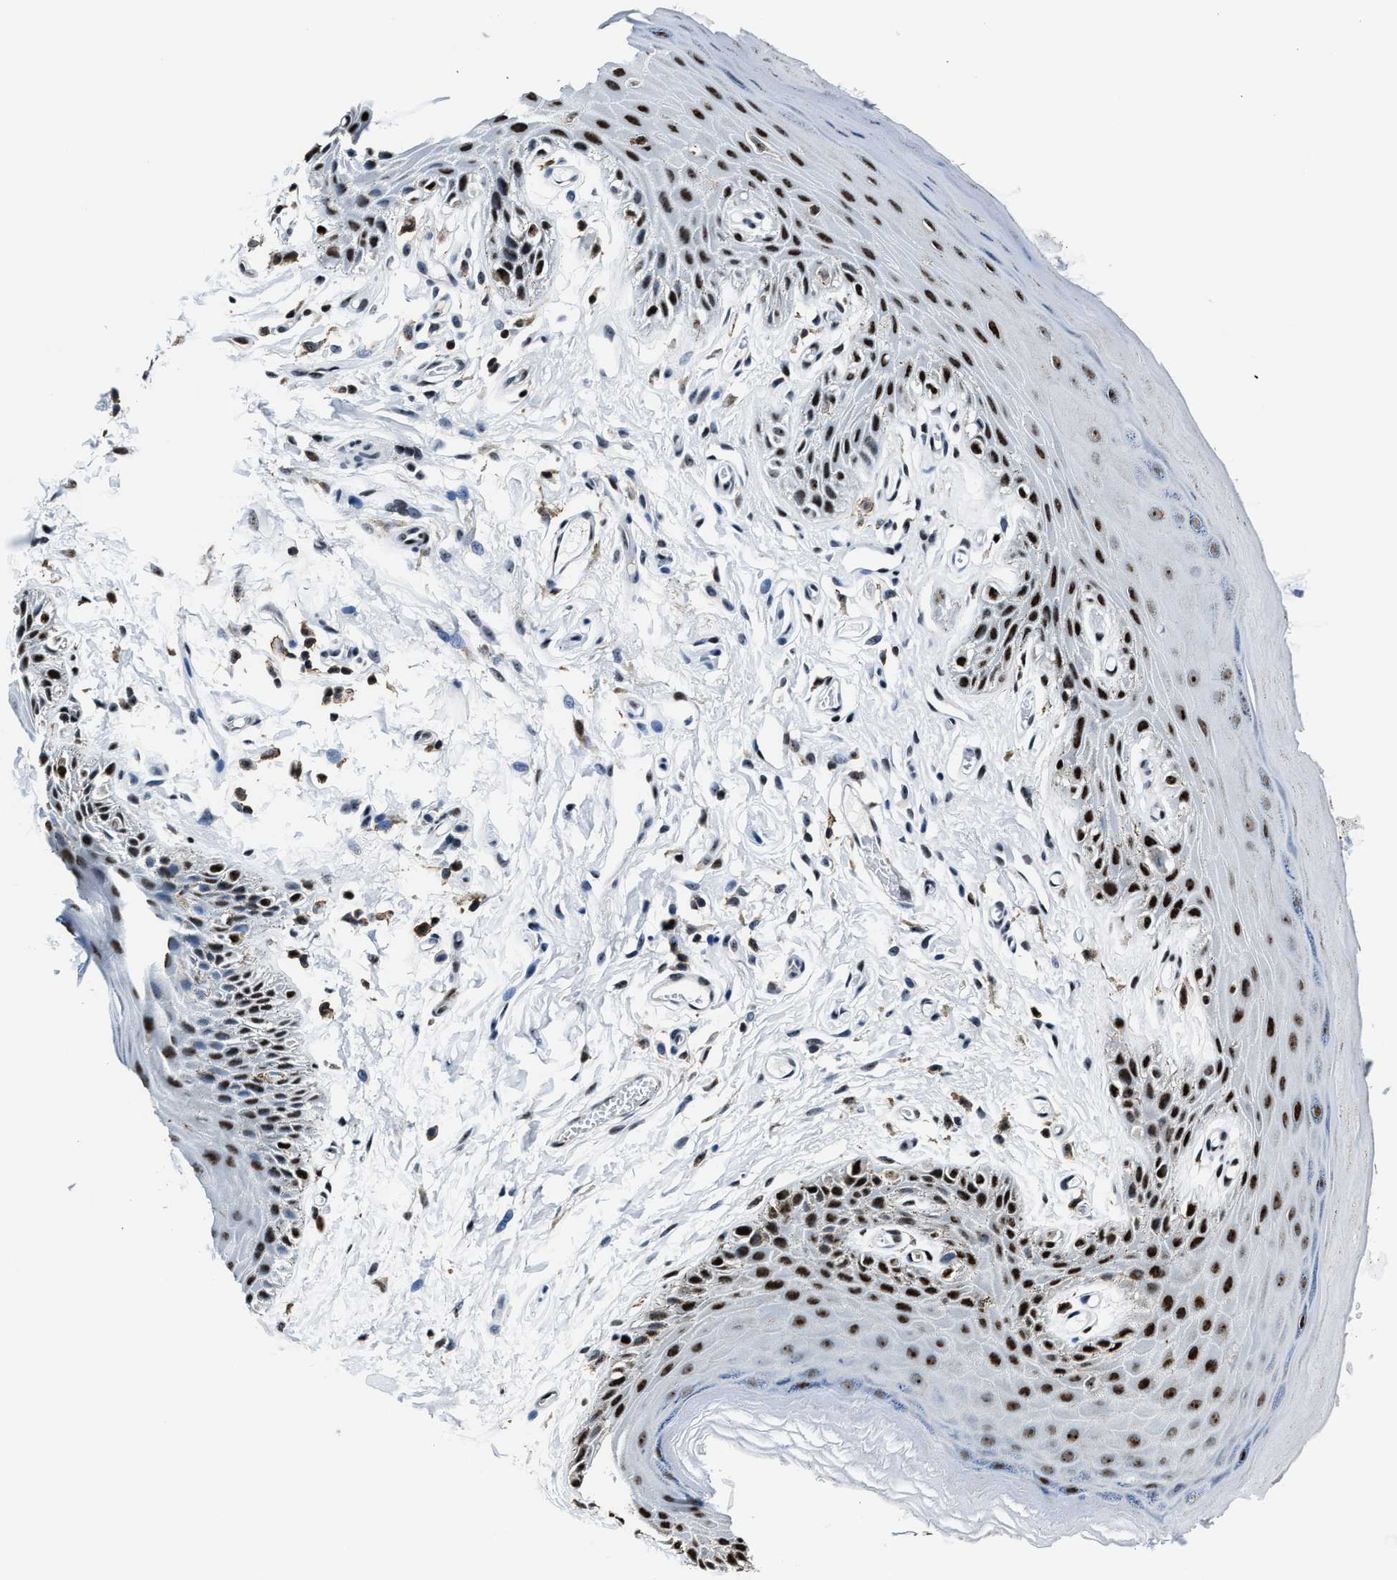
{"staining": {"intensity": "strong", "quantity": ">75%", "location": "nuclear"}, "tissue": "skin", "cell_type": "Epidermal cells", "image_type": "normal", "snomed": [{"axis": "morphology", "description": "Normal tissue, NOS"}, {"axis": "topography", "description": "Anal"}], "caption": "Epidermal cells show high levels of strong nuclear staining in approximately >75% of cells in benign skin.", "gene": "PPIE", "patient": {"sex": "male", "age": 44}}